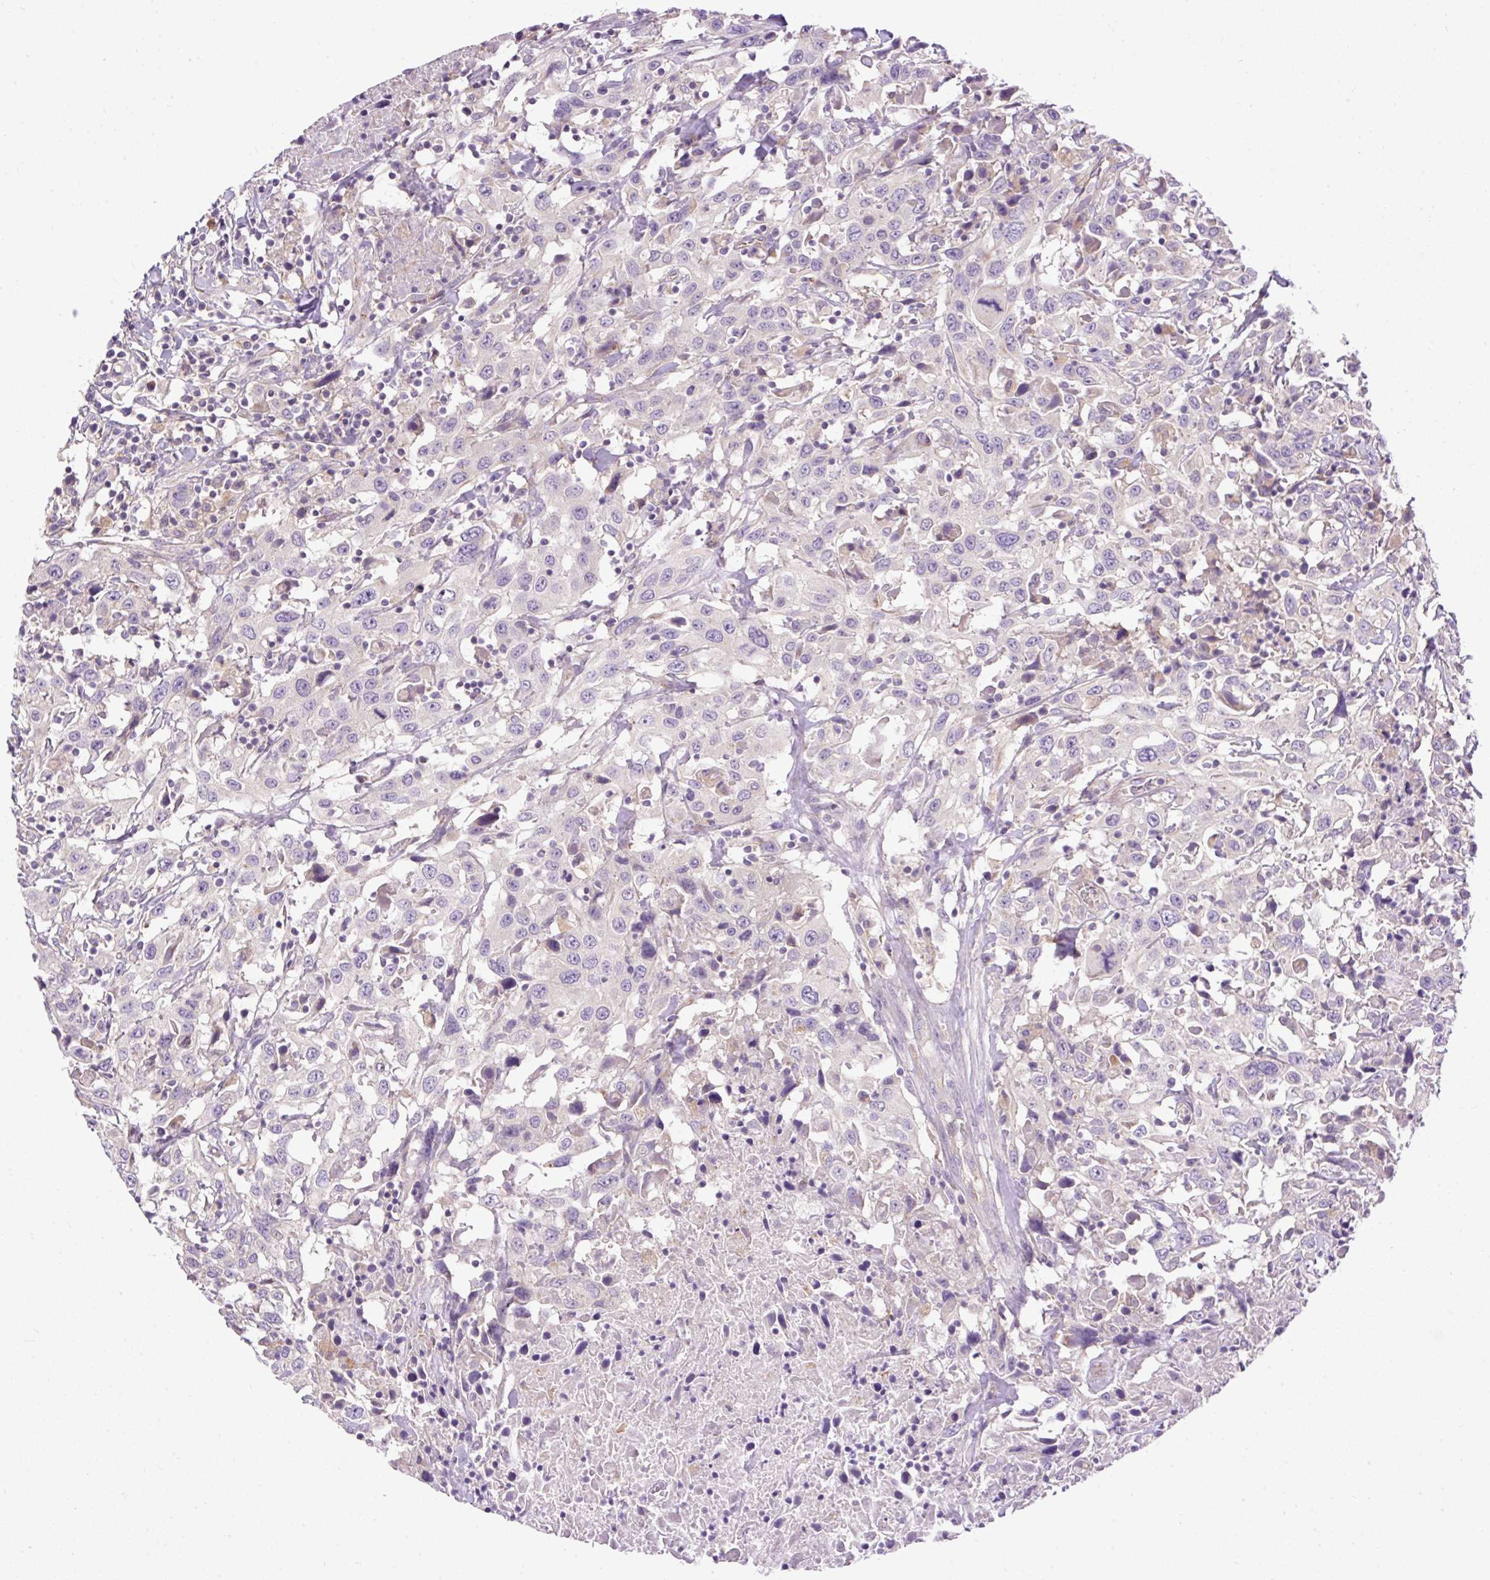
{"staining": {"intensity": "negative", "quantity": "none", "location": "none"}, "tissue": "urothelial cancer", "cell_type": "Tumor cells", "image_type": "cancer", "snomed": [{"axis": "morphology", "description": "Urothelial carcinoma, High grade"}, {"axis": "topography", "description": "Urinary bladder"}], "caption": "There is no significant positivity in tumor cells of urothelial cancer.", "gene": "HEXB", "patient": {"sex": "male", "age": 61}}